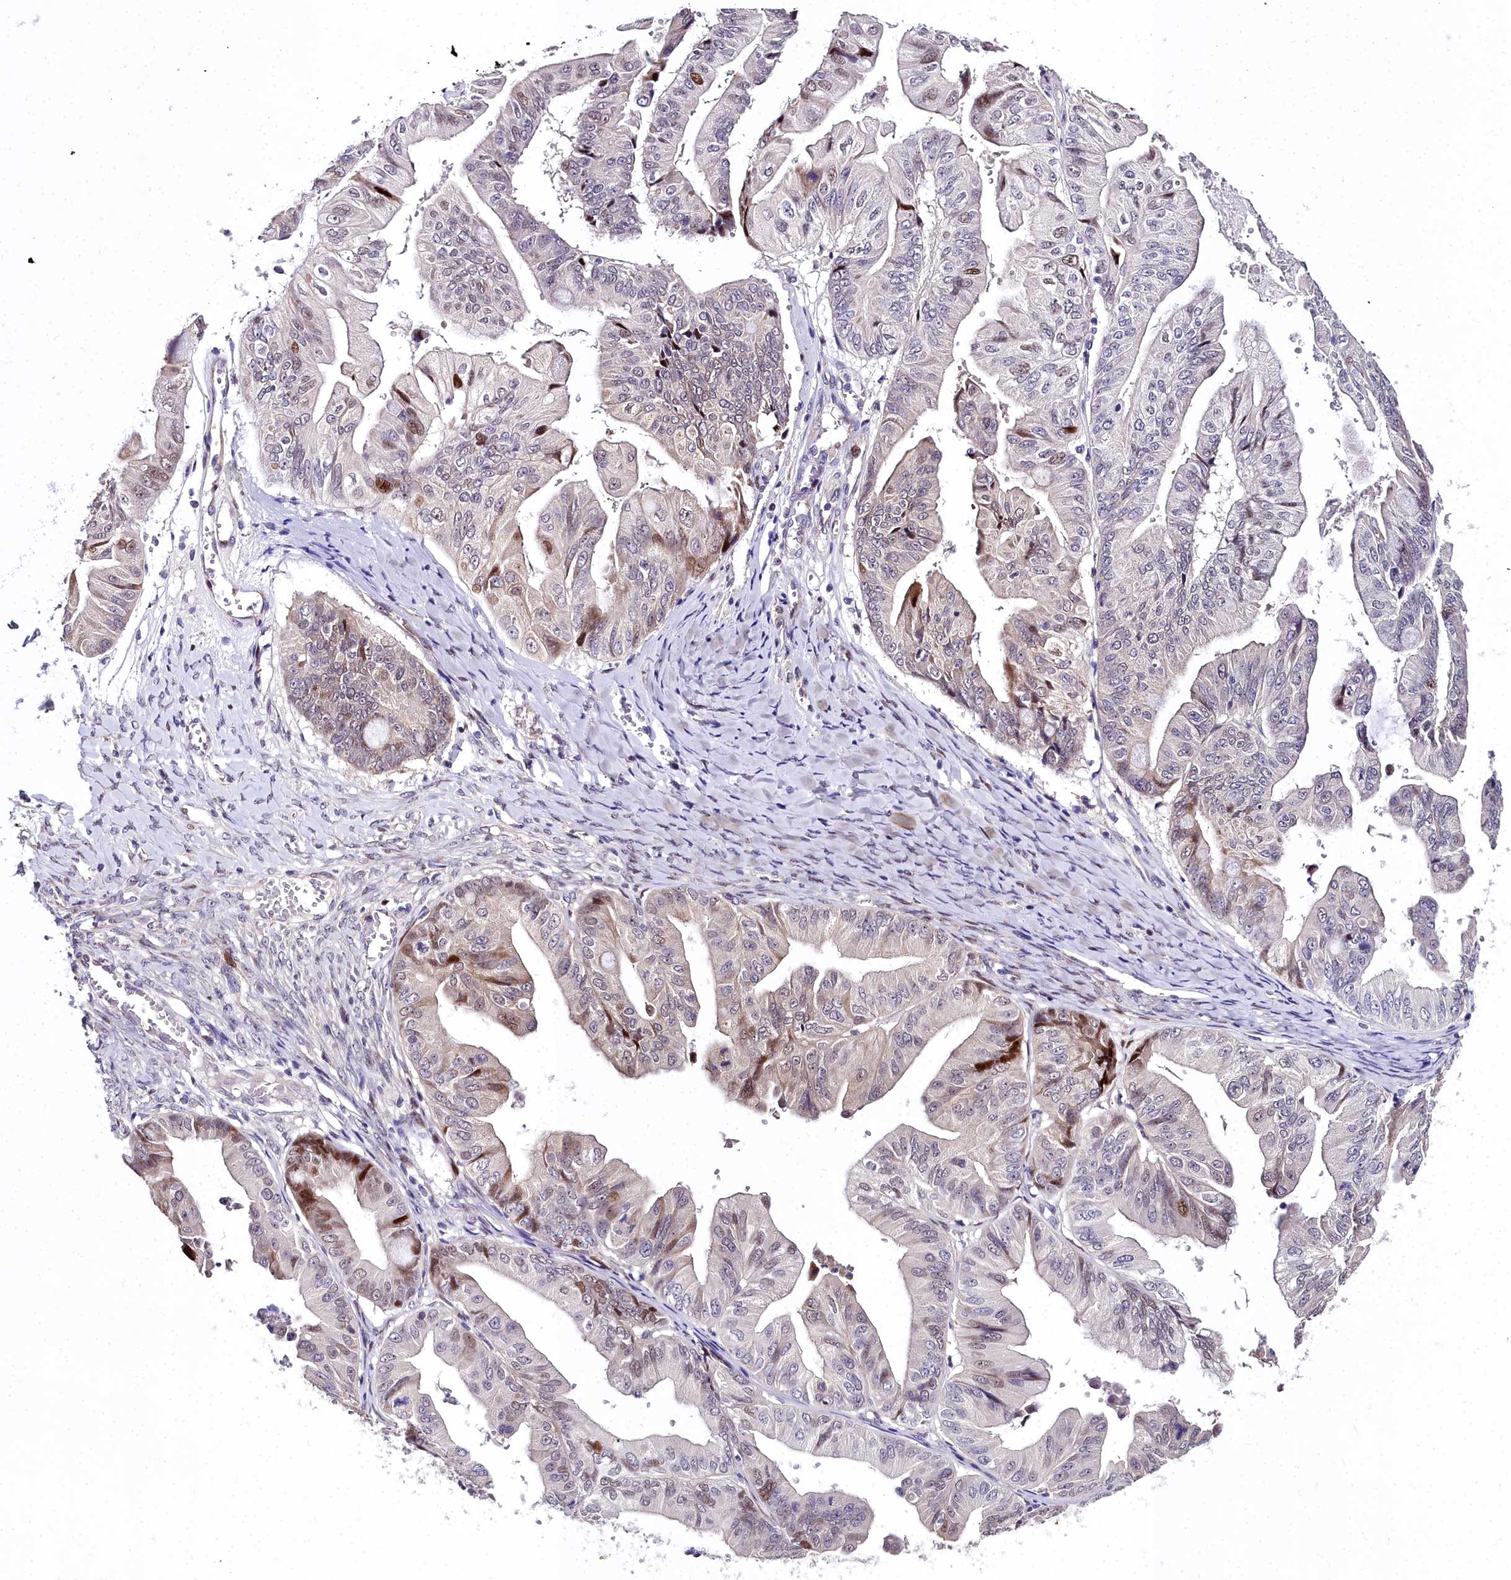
{"staining": {"intensity": "moderate", "quantity": "<25%", "location": "nuclear"}, "tissue": "ovarian cancer", "cell_type": "Tumor cells", "image_type": "cancer", "snomed": [{"axis": "morphology", "description": "Cystadenocarcinoma, mucinous, NOS"}, {"axis": "topography", "description": "Ovary"}], "caption": "Immunohistochemistry photomicrograph of ovarian cancer (mucinous cystadenocarcinoma) stained for a protein (brown), which displays low levels of moderate nuclear expression in about <25% of tumor cells.", "gene": "AP1M1", "patient": {"sex": "female", "age": 61}}